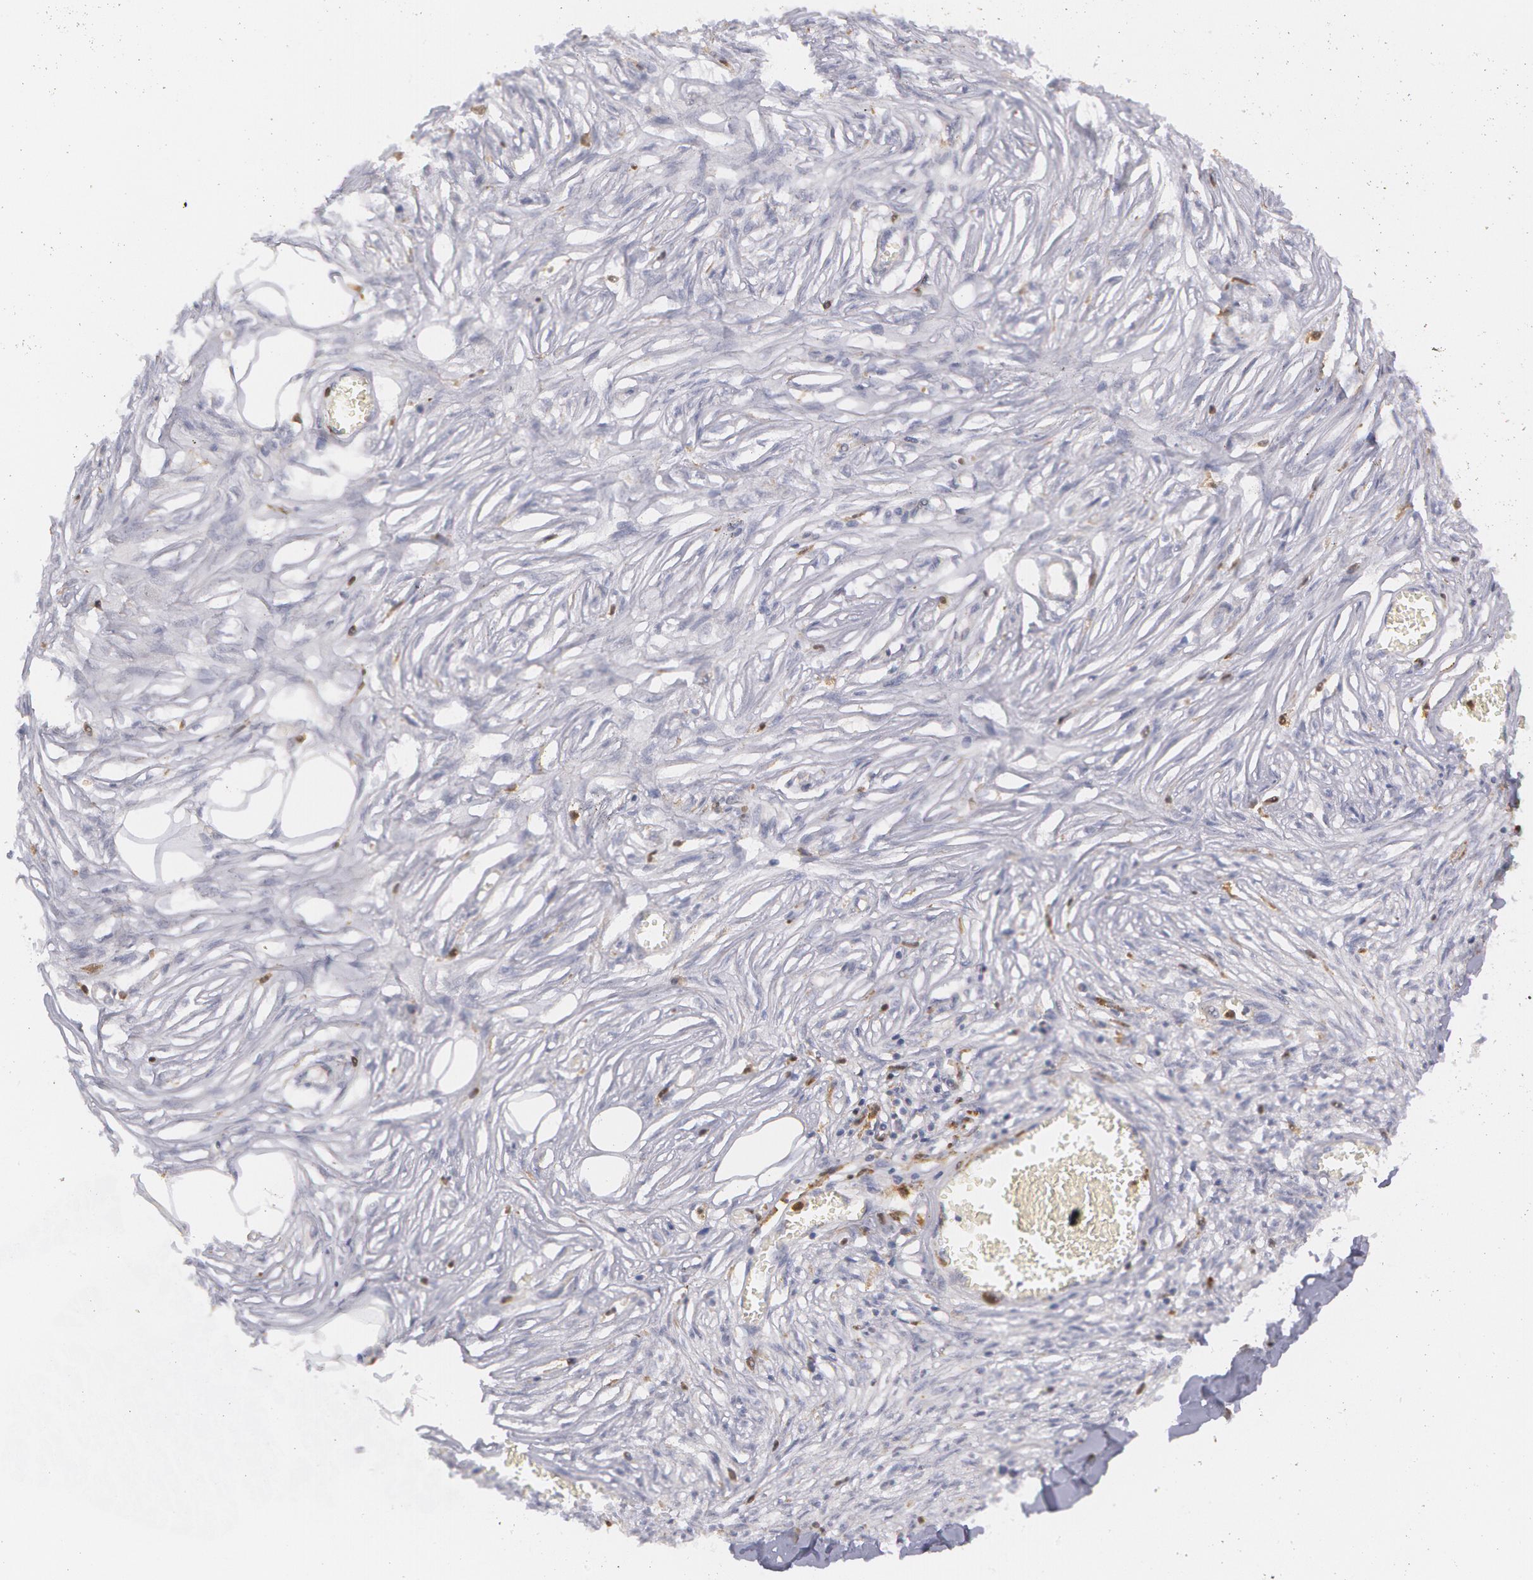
{"staining": {"intensity": "weak", "quantity": "25%-75%", "location": "cytoplasmic/membranous"}, "tissue": "adipose tissue", "cell_type": "Adipocytes", "image_type": "normal", "snomed": [{"axis": "morphology", "description": "Normal tissue, NOS"}, {"axis": "morphology", "description": "Sarcoma, NOS"}, {"axis": "topography", "description": "Skin"}, {"axis": "topography", "description": "Soft tissue"}], "caption": "Adipocytes display low levels of weak cytoplasmic/membranous expression in about 25%-75% of cells in benign adipose tissue. Immunohistochemistry stains the protein of interest in brown and the nuclei are stained blue.", "gene": "SYK", "patient": {"sex": "female", "age": 51}}